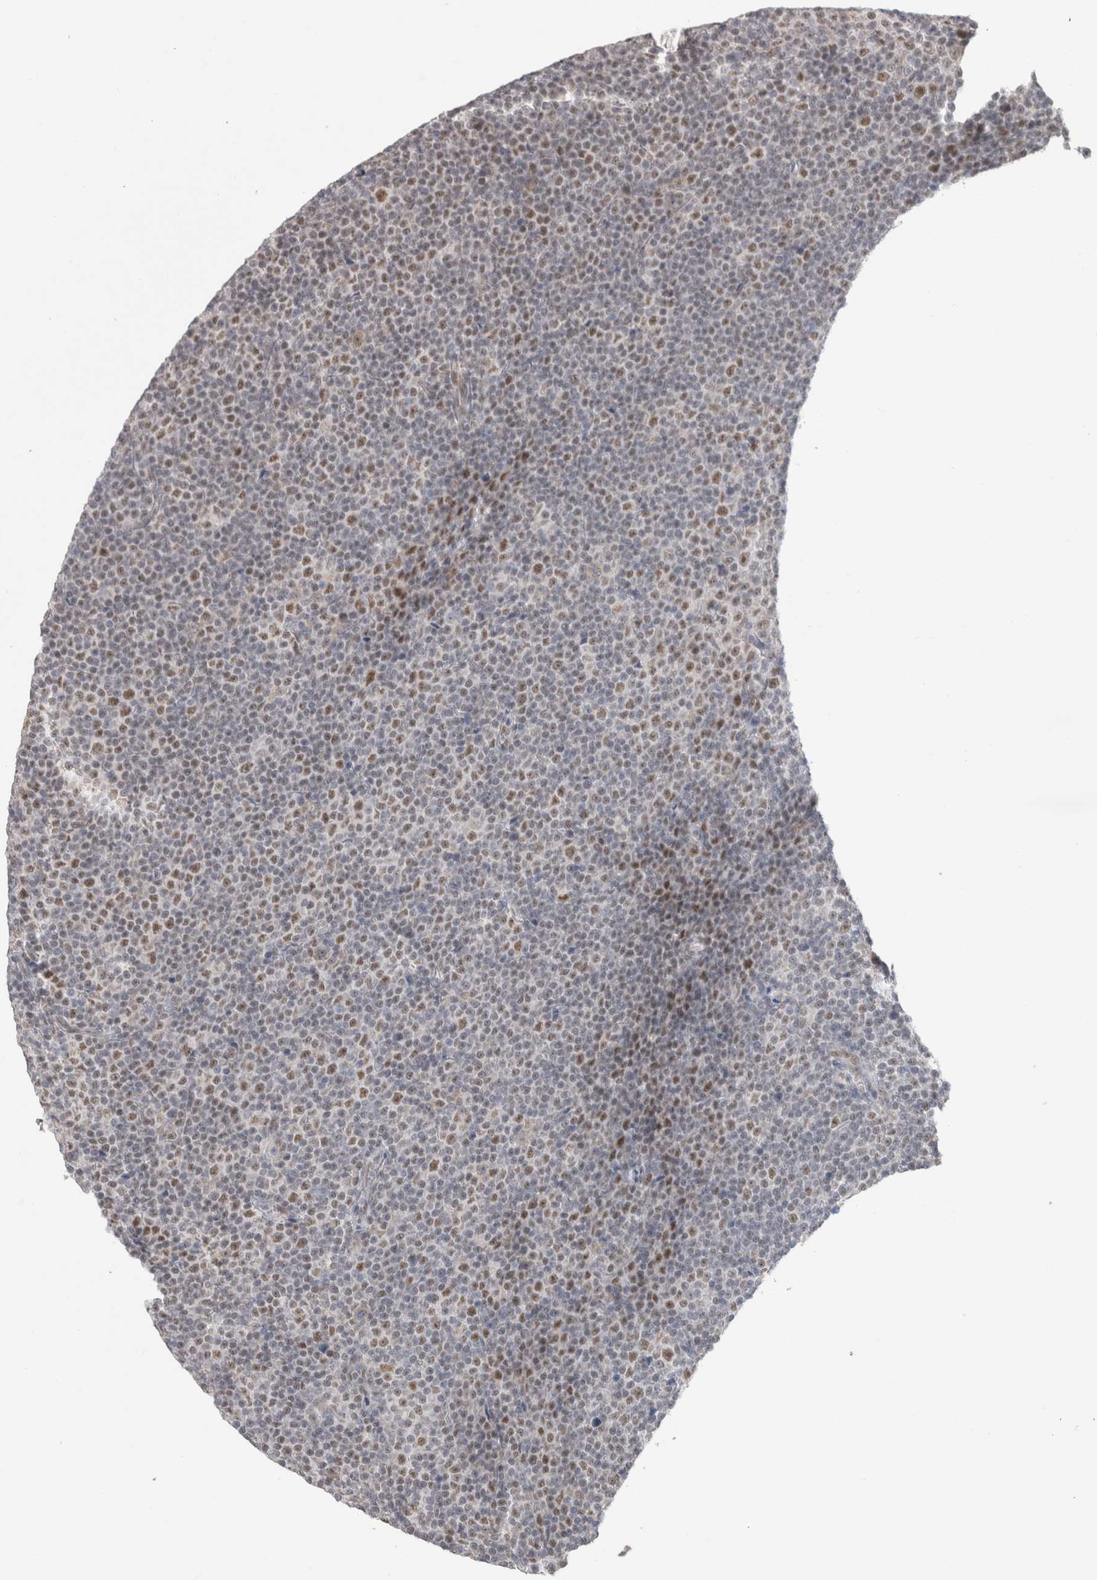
{"staining": {"intensity": "moderate", "quantity": "25%-75%", "location": "nuclear"}, "tissue": "lymphoma", "cell_type": "Tumor cells", "image_type": "cancer", "snomed": [{"axis": "morphology", "description": "Malignant lymphoma, non-Hodgkin's type, Low grade"}, {"axis": "topography", "description": "Lymph node"}], "caption": "Immunohistochemical staining of human lymphoma reveals medium levels of moderate nuclear positivity in approximately 25%-75% of tumor cells. The protein is shown in brown color, while the nuclei are stained blue.", "gene": "RECQL4", "patient": {"sex": "female", "age": 67}}